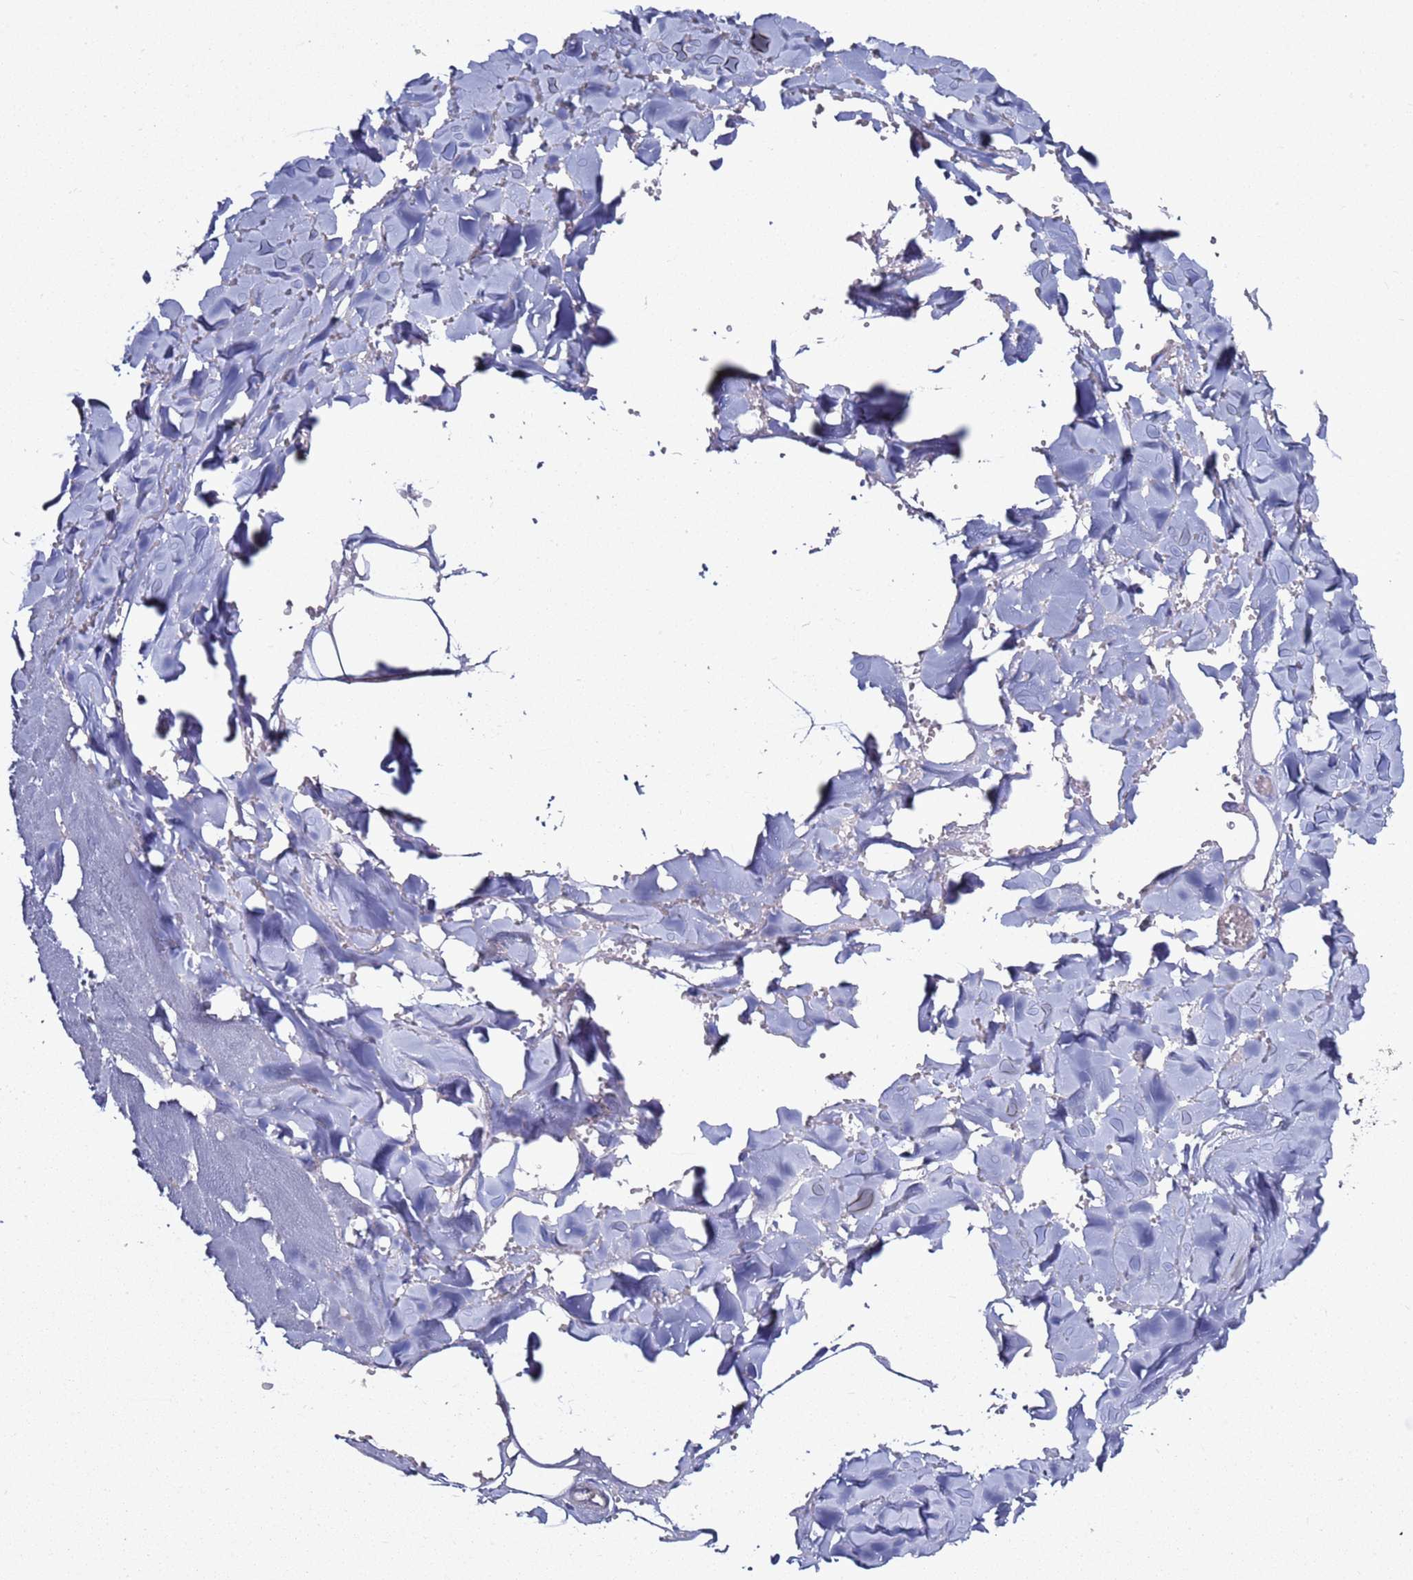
{"staining": {"intensity": "negative", "quantity": "none", "location": "none"}, "tissue": "adipose tissue", "cell_type": "Adipocytes", "image_type": "normal", "snomed": [{"axis": "morphology", "description": "Normal tissue, NOS"}, {"axis": "topography", "description": "Salivary gland"}, {"axis": "topography", "description": "Peripheral nerve tissue"}], "caption": "This is an immunohistochemistry (IHC) image of benign human adipose tissue. There is no positivity in adipocytes.", "gene": "RABL2A", "patient": {"sex": "male", "age": 38}}